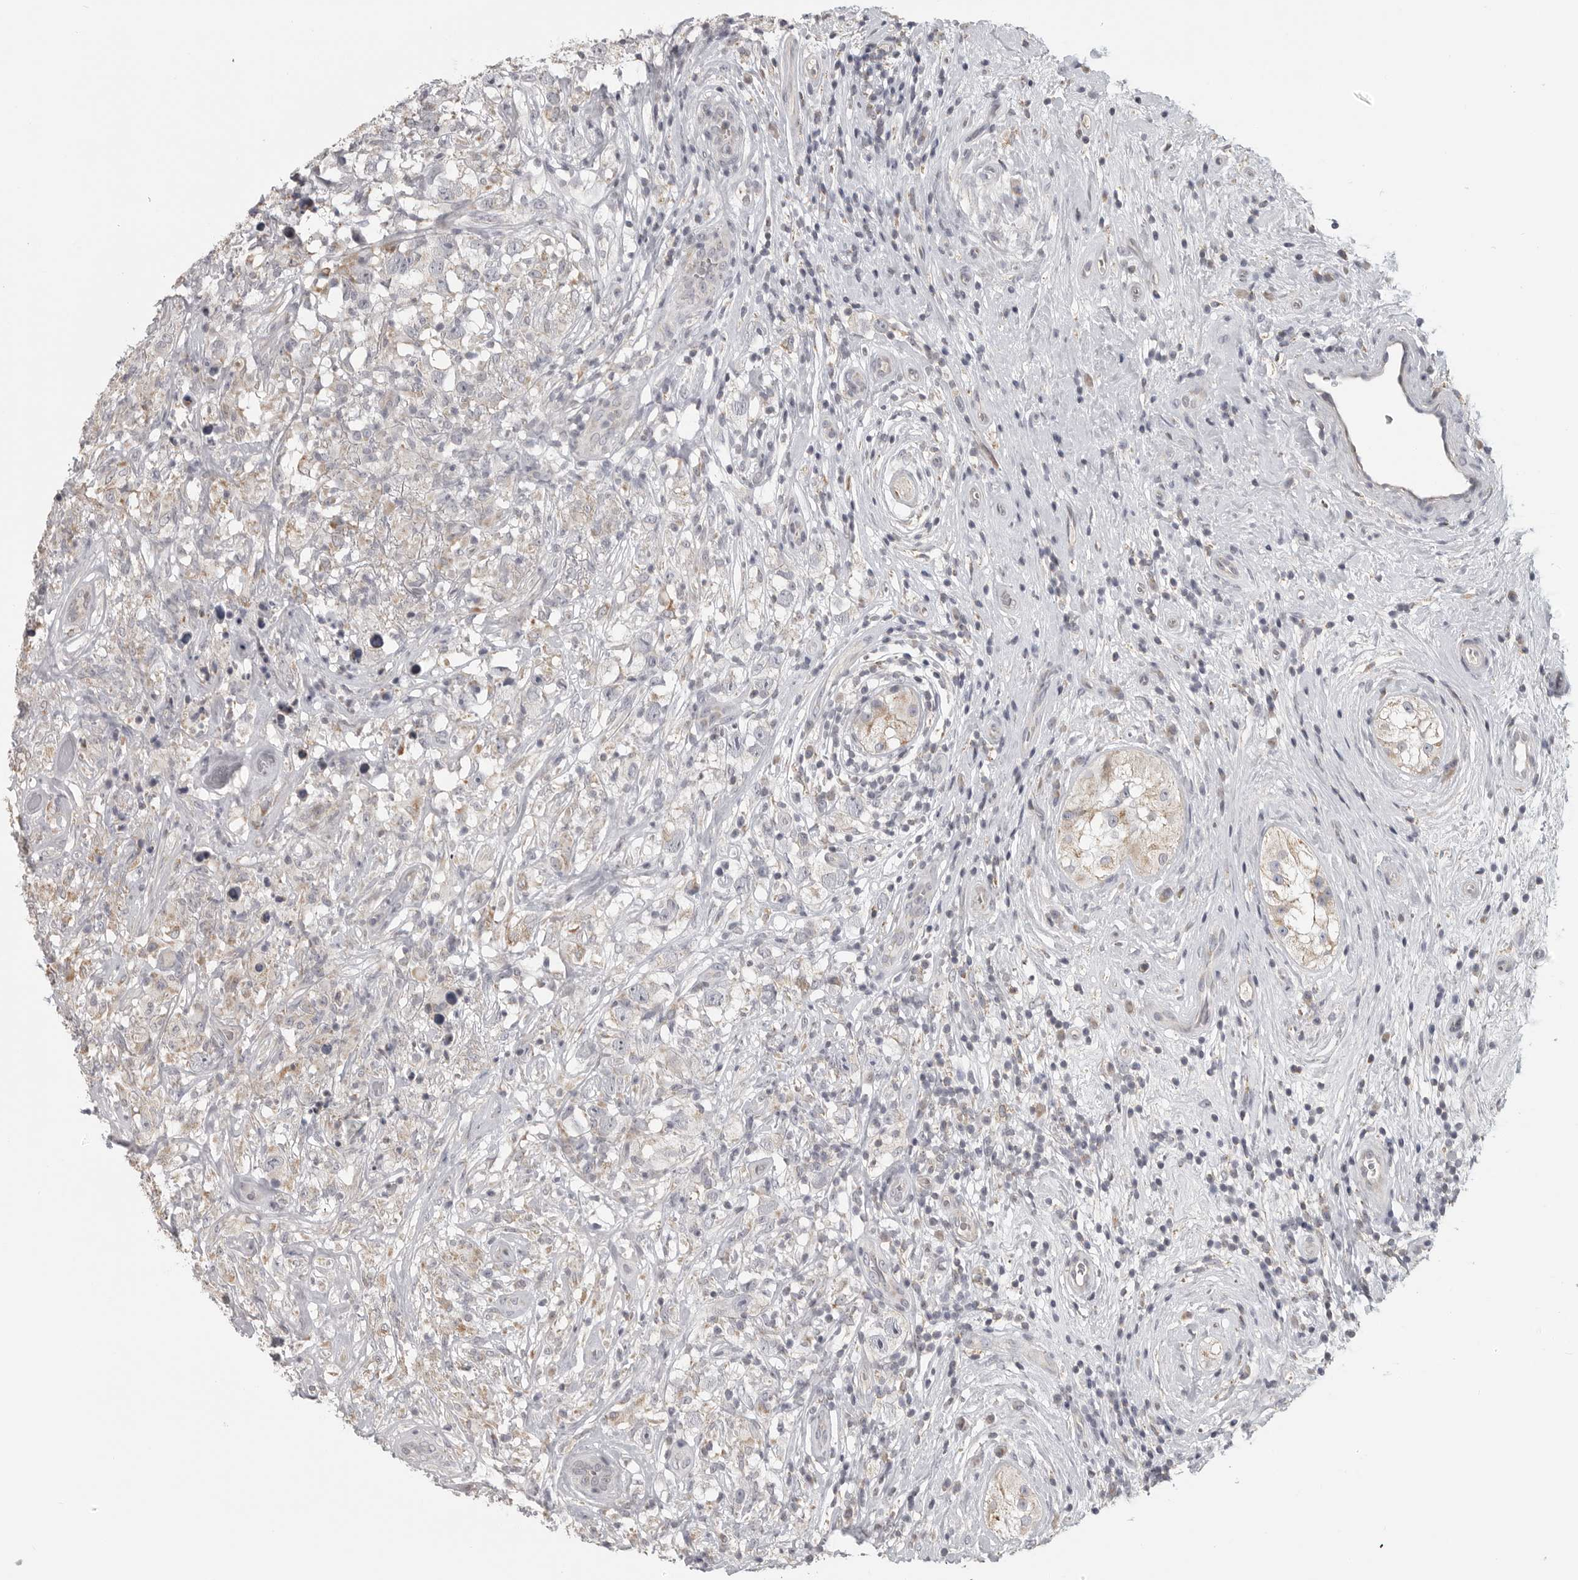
{"staining": {"intensity": "weak", "quantity": "<25%", "location": "cytoplasmic/membranous"}, "tissue": "testis cancer", "cell_type": "Tumor cells", "image_type": "cancer", "snomed": [{"axis": "morphology", "description": "Seminoma, NOS"}, {"axis": "topography", "description": "Testis"}], "caption": "There is no significant expression in tumor cells of seminoma (testis).", "gene": "RXFP3", "patient": {"sex": "male", "age": 49}}